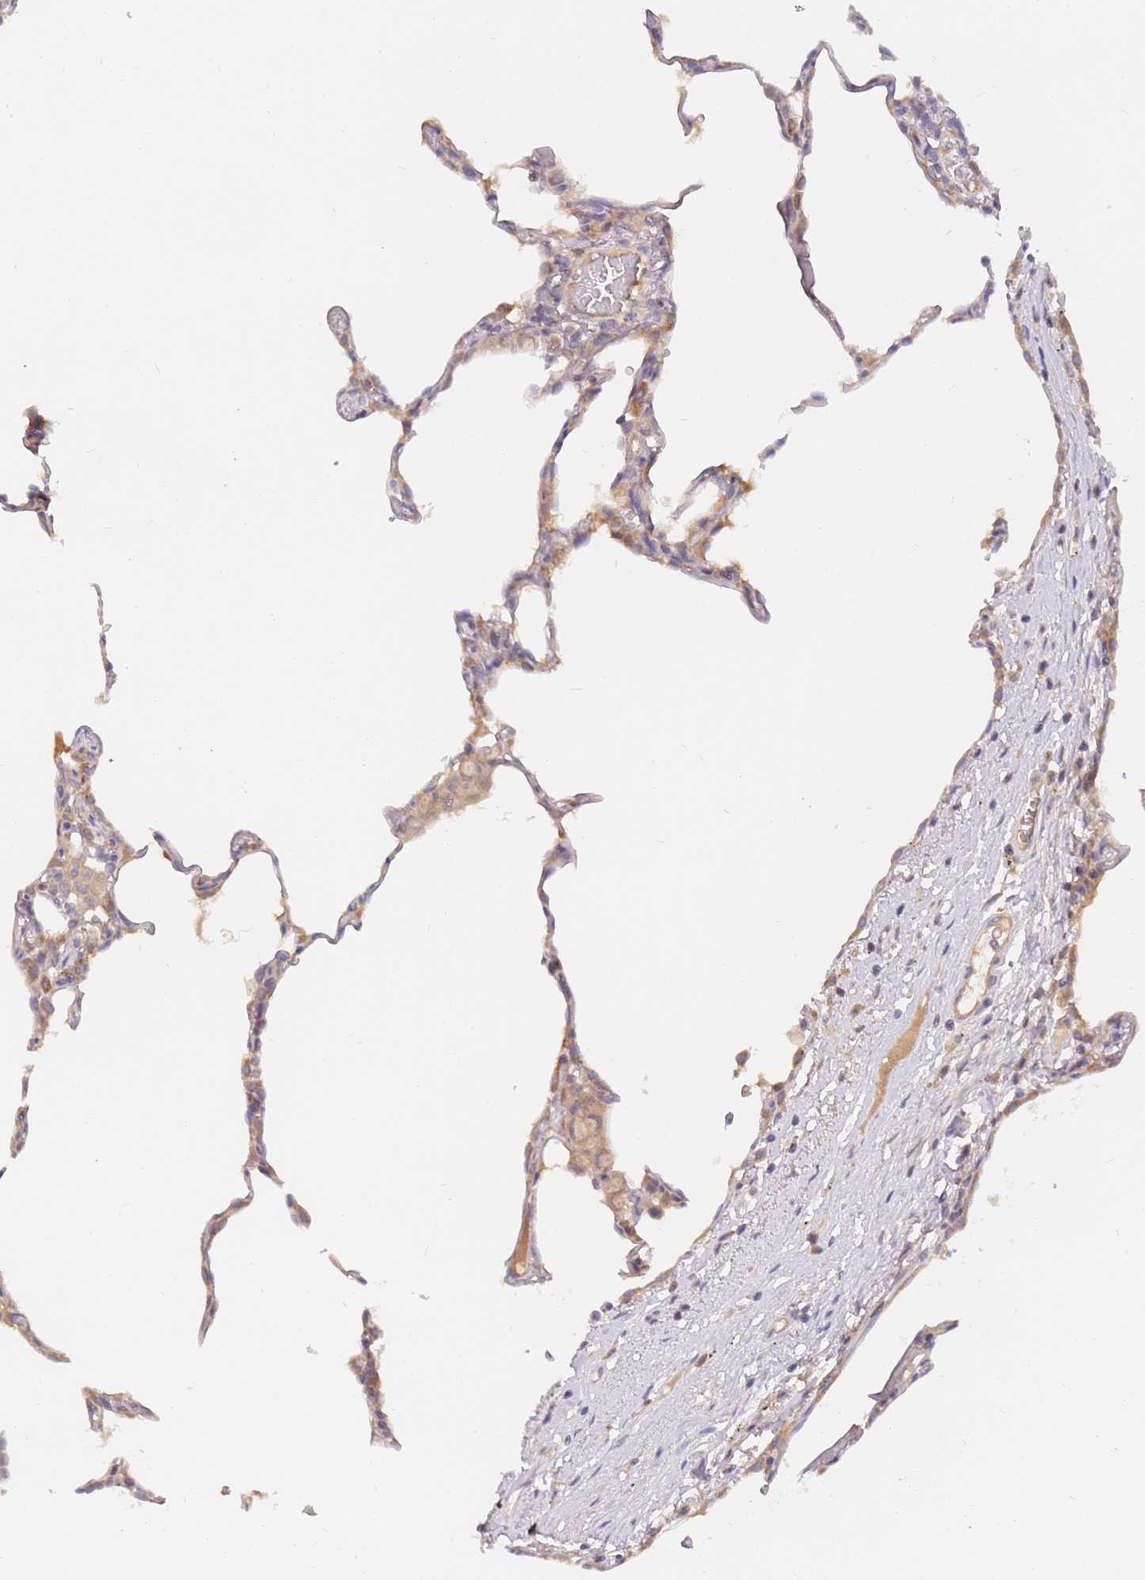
{"staining": {"intensity": "negative", "quantity": "none", "location": "none"}, "tissue": "lung", "cell_type": "Alveolar cells", "image_type": "normal", "snomed": [{"axis": "morphology", "description": "Normal tissue, NOS"}, {"axis": "topography", "description": "Lung"}], "caption": "Immunohistochemistry image of normal lung: lung stained with DAB (3,3'-diaminobenzidine) displays no significant protein expression in alveolar cells.", "gene": "ZNF577", "patient": {"sex": "female", "age": 57}}